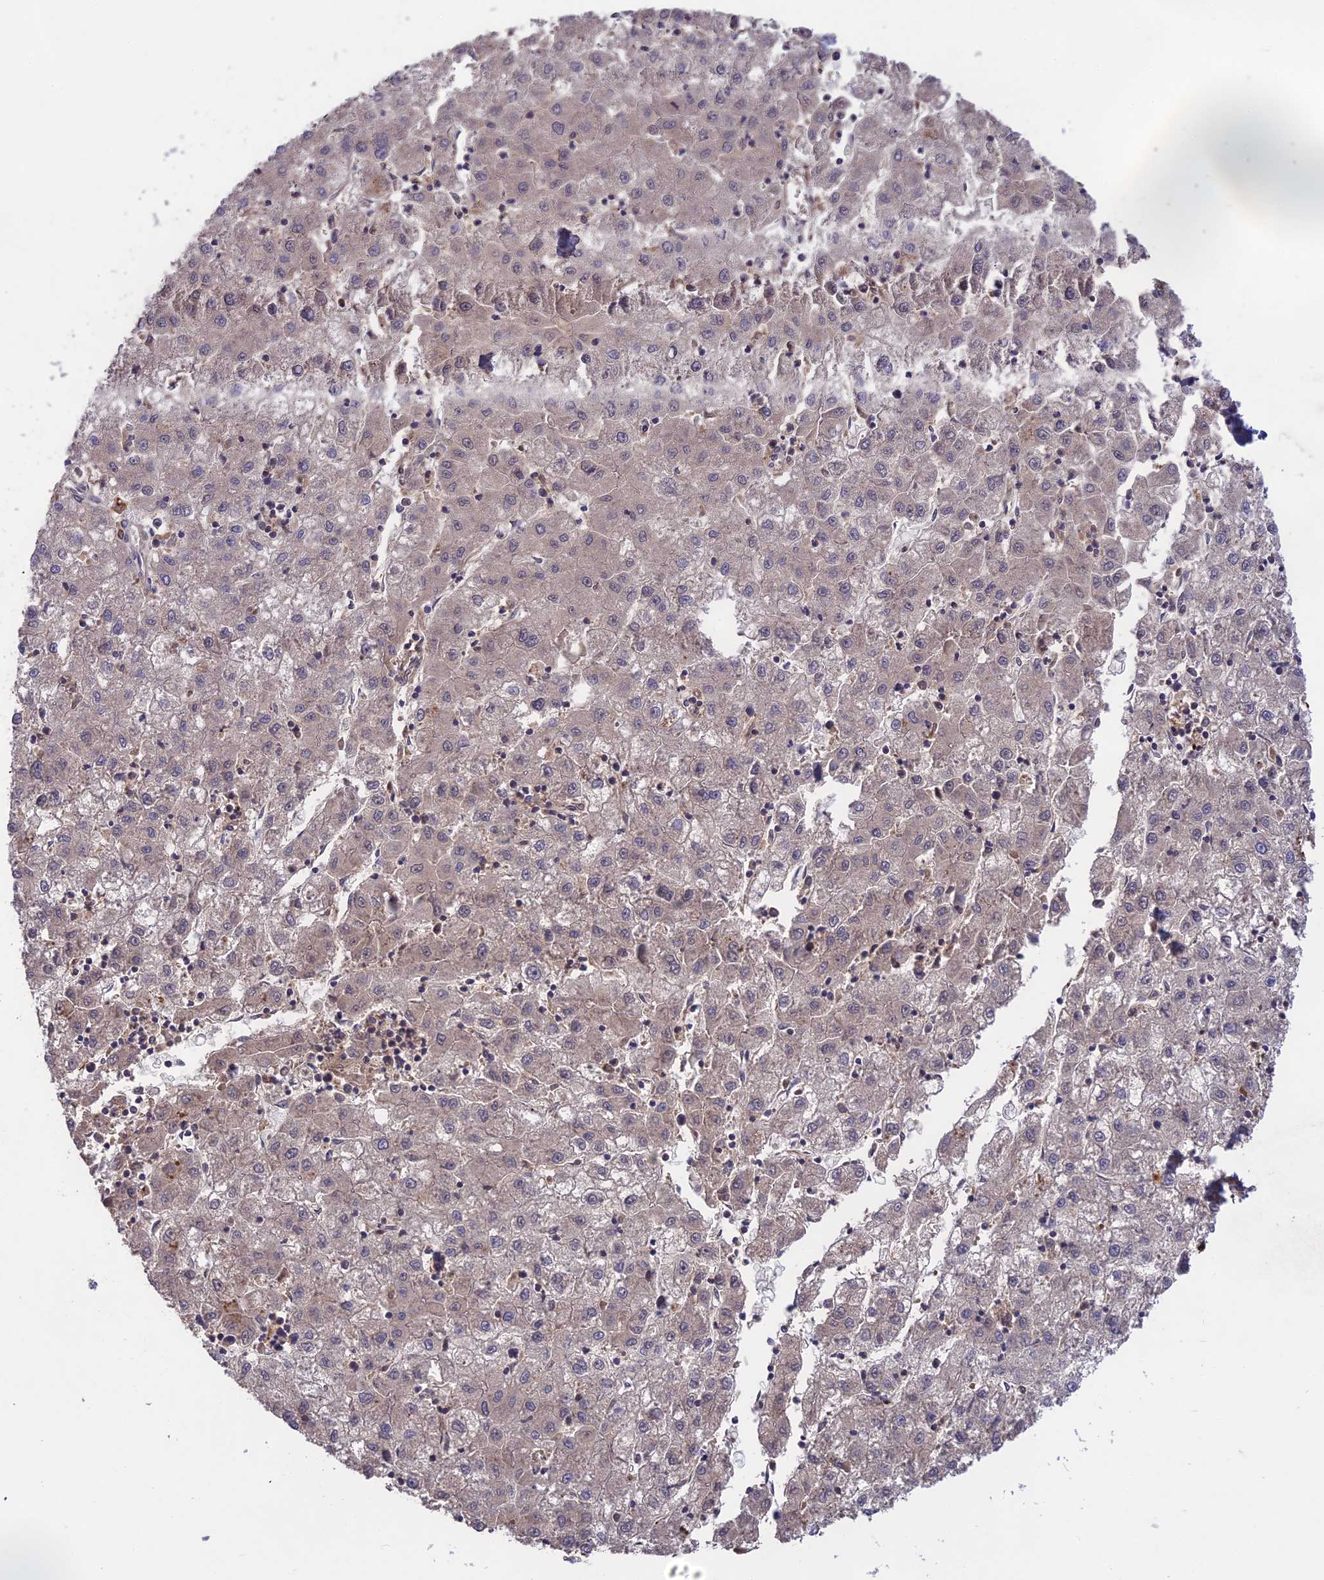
{"staining": {"intensity": "negative", "quantity": "none", "location": "none"}, "tissue": "liver cancer", "cell_type": "Tumor cells", "image_type": "cancer", "snomed": [{"axis": "morphology", "description": "Carcinoma, Hepatocellular, NOS"}, {"axis": "topography", "description": "Liver"}], "caption": "Immunohistochemistry of human liver cancer shows no staining in tumor cells.", "gene": "ADO", "patient": {"sex": "male", "age": 72}}